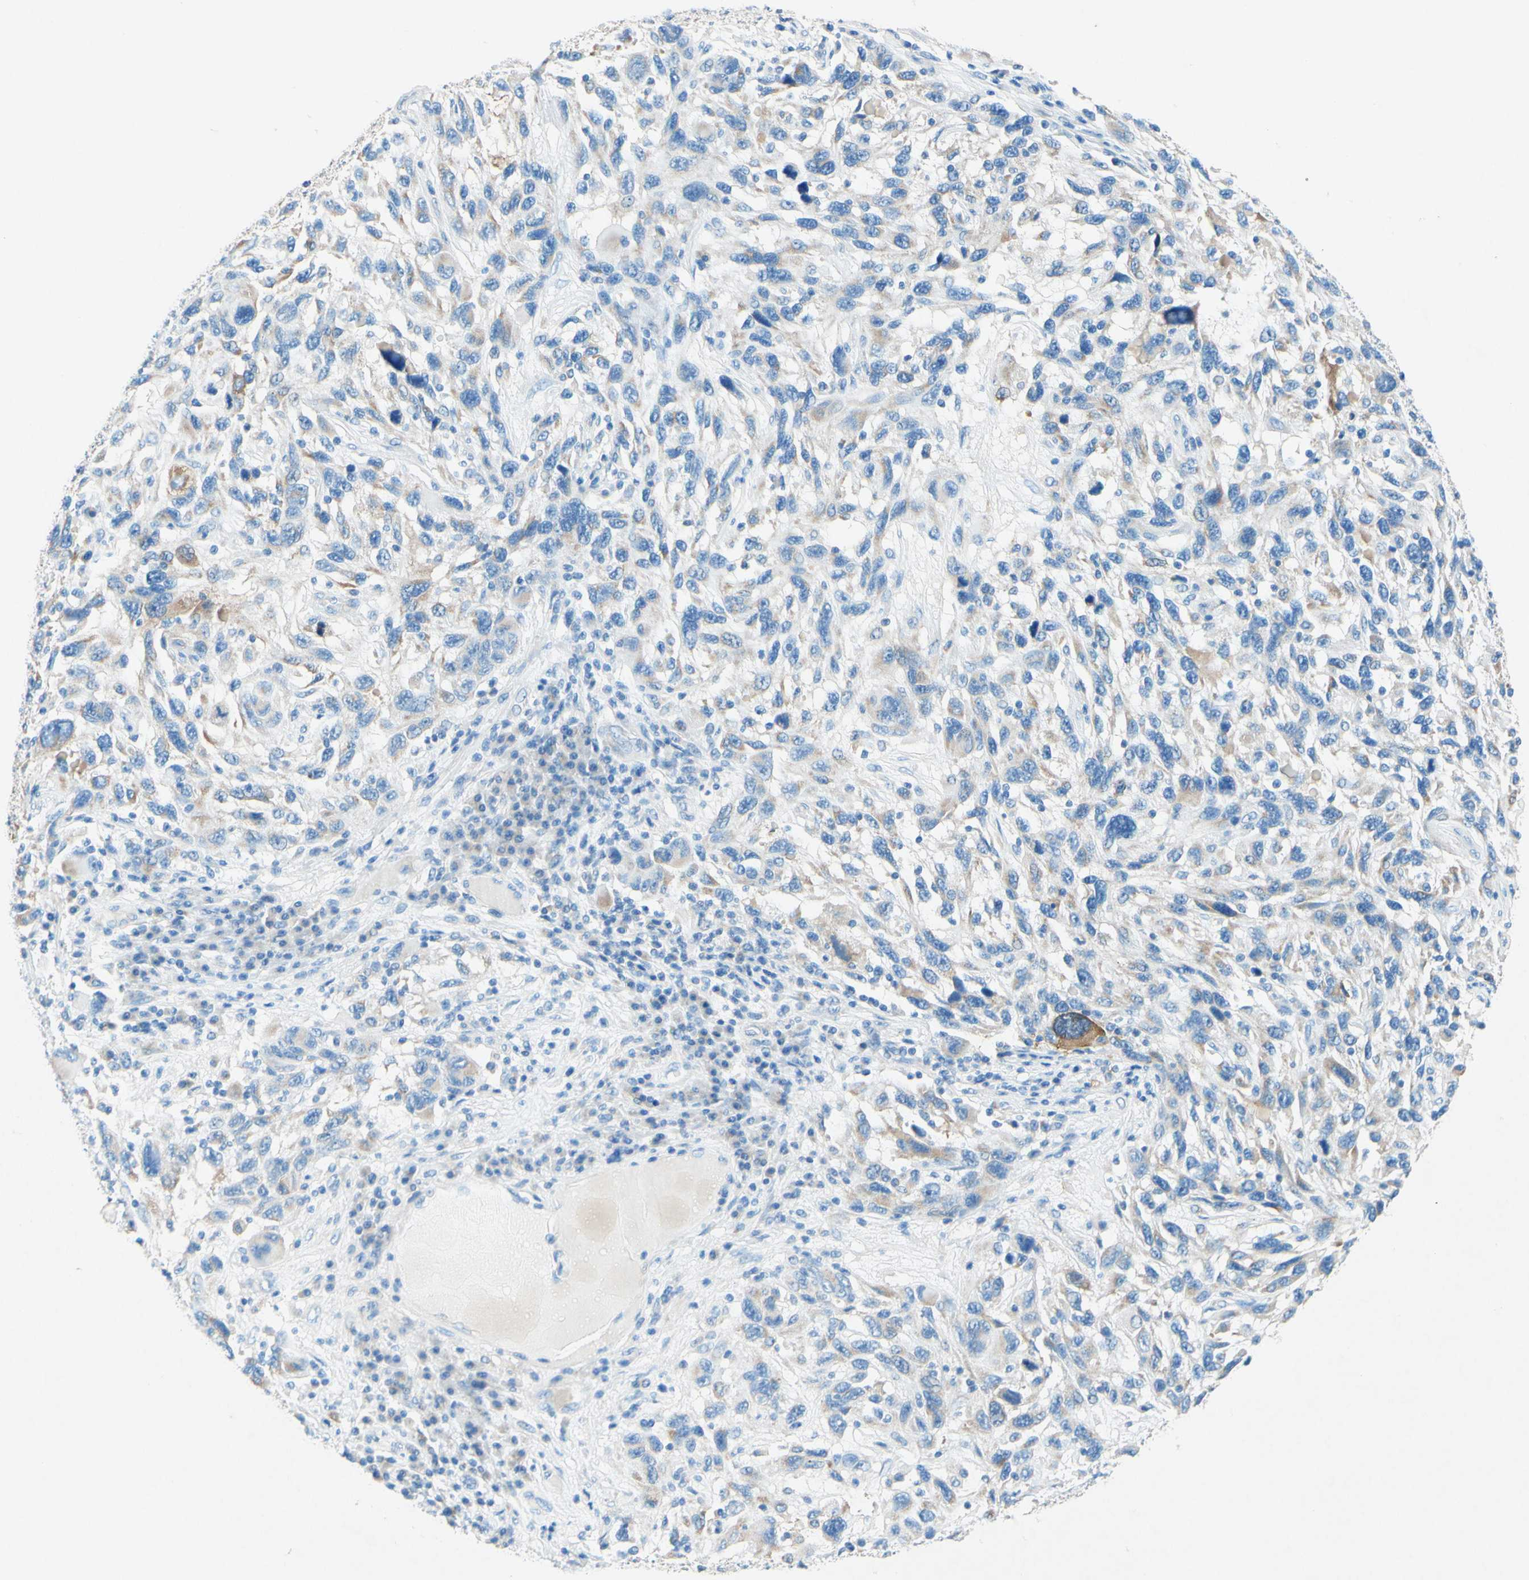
{"staining": {"intensity": "weak", "quantity": "25%-75%", "location": "cytoplasmic/membranous"}, "tissue": "melanoma", "cell_type": "Tumor cells", "image_type": "cancer", "snomed": [{"axis": "morphology", "description": "Malignant melanoma, NOS"}, {"axis": "topography", "description": "Skin"}], "caption": "Protein analysis of melanoma tissue reveals weak cytoplasmic/membranous staining in about 25%-75% of tumor cells.", "gene": "SLC46A1", "patient": {"sex": "male", "age": 53}}